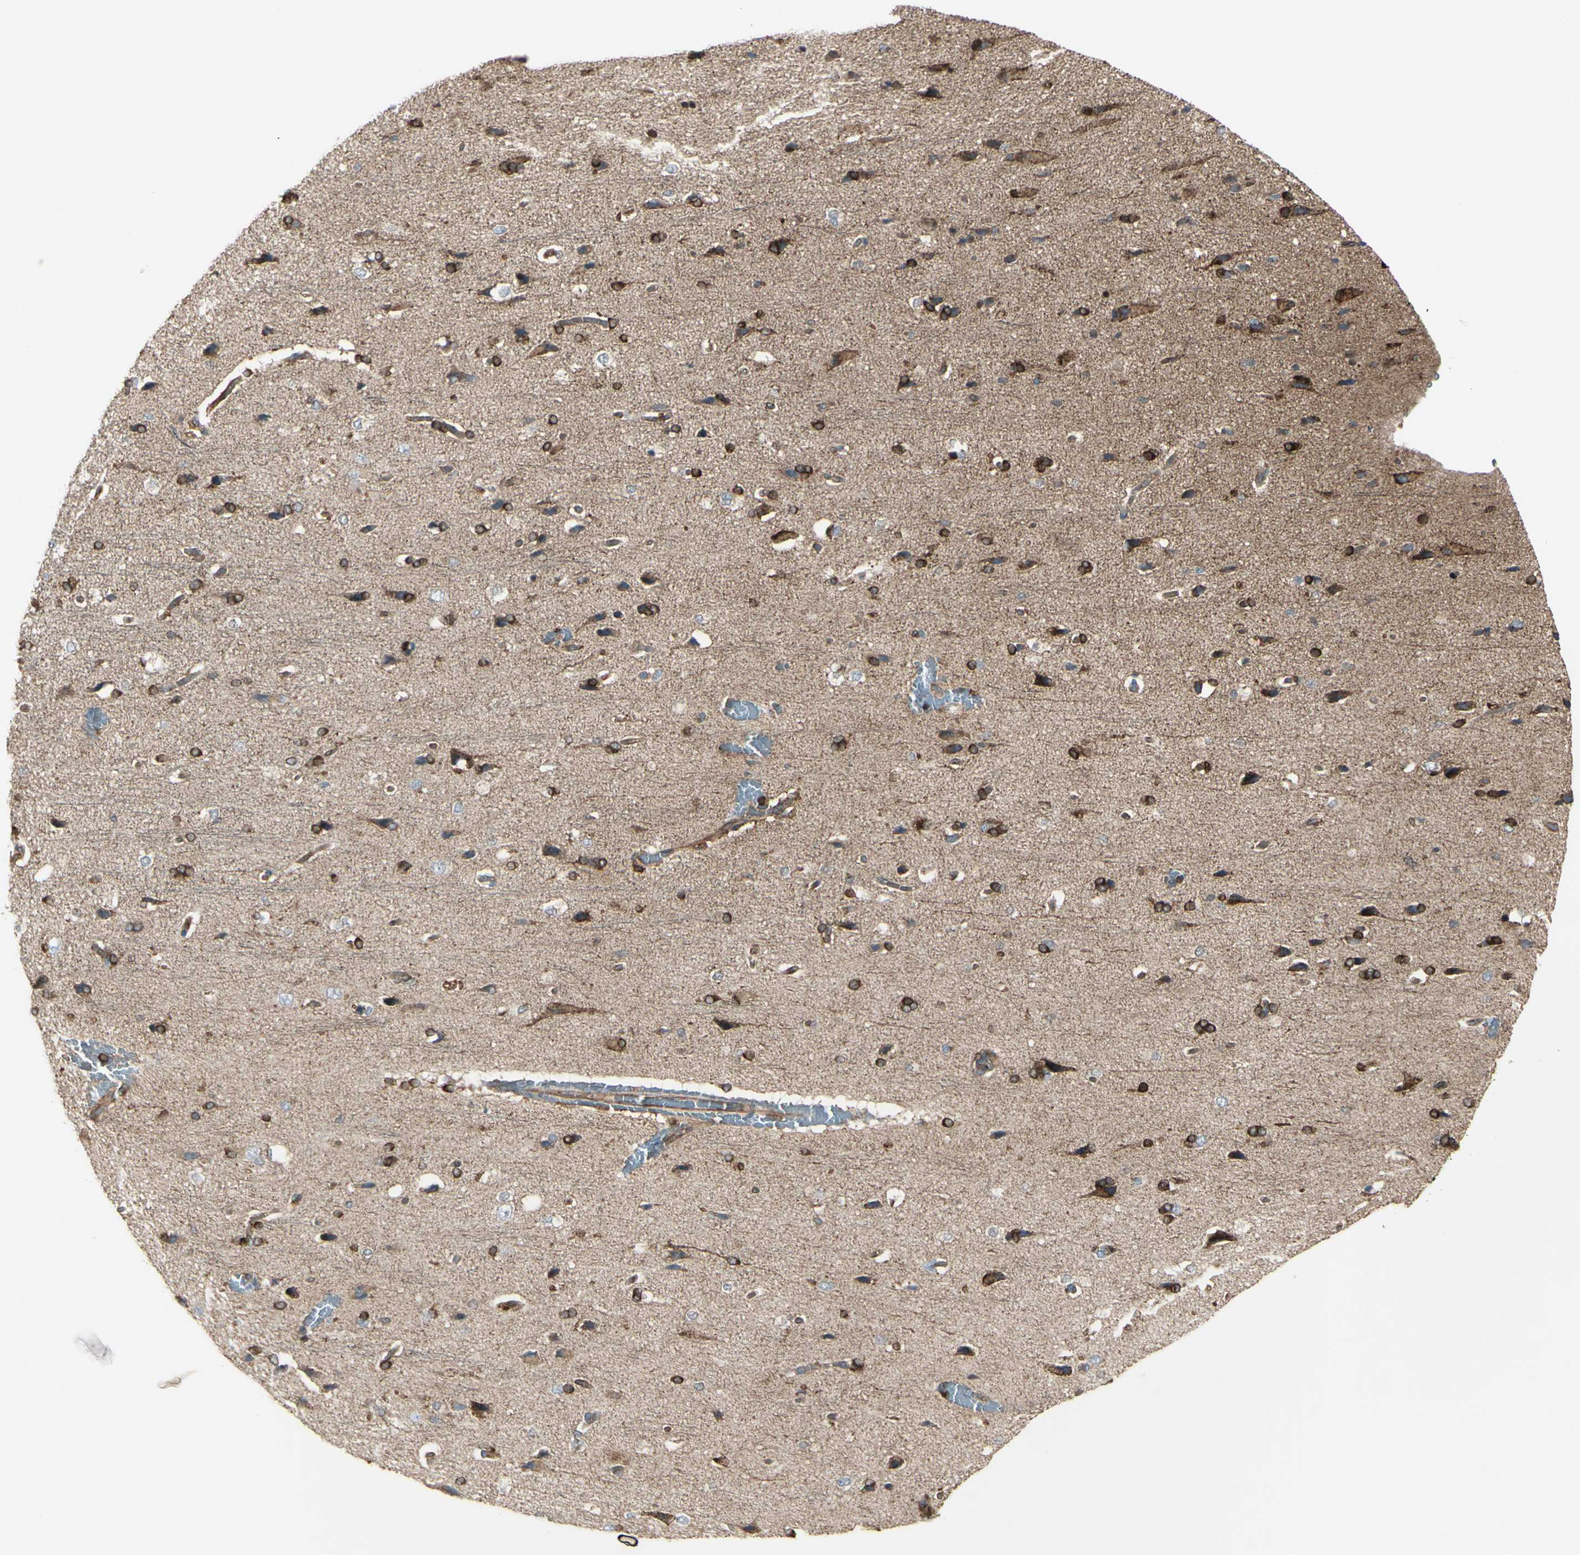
{"staining": {"intensity": "strong", "quantity": "25%-75%", "location": "cytoplasmic/membranous"}, "tissue": "cerebral cortex", "cell_type": "Endothelial cells", "image_type": "normal", "snomed": [{"axis": "morphology", "description": "Normal tissue, NOS"}, {"axis": "topography", "description": "Cerebral cortex"}], "caption": "DAB immunohistochemical staining of unremarkable cerebral cortex exhibits strong cytoplasmic/membranous protein positivity in approximately 25%-75% of endothelial cells.", "gene": "IGSF9B", "patient": {"sex": "male", "age": 62}}